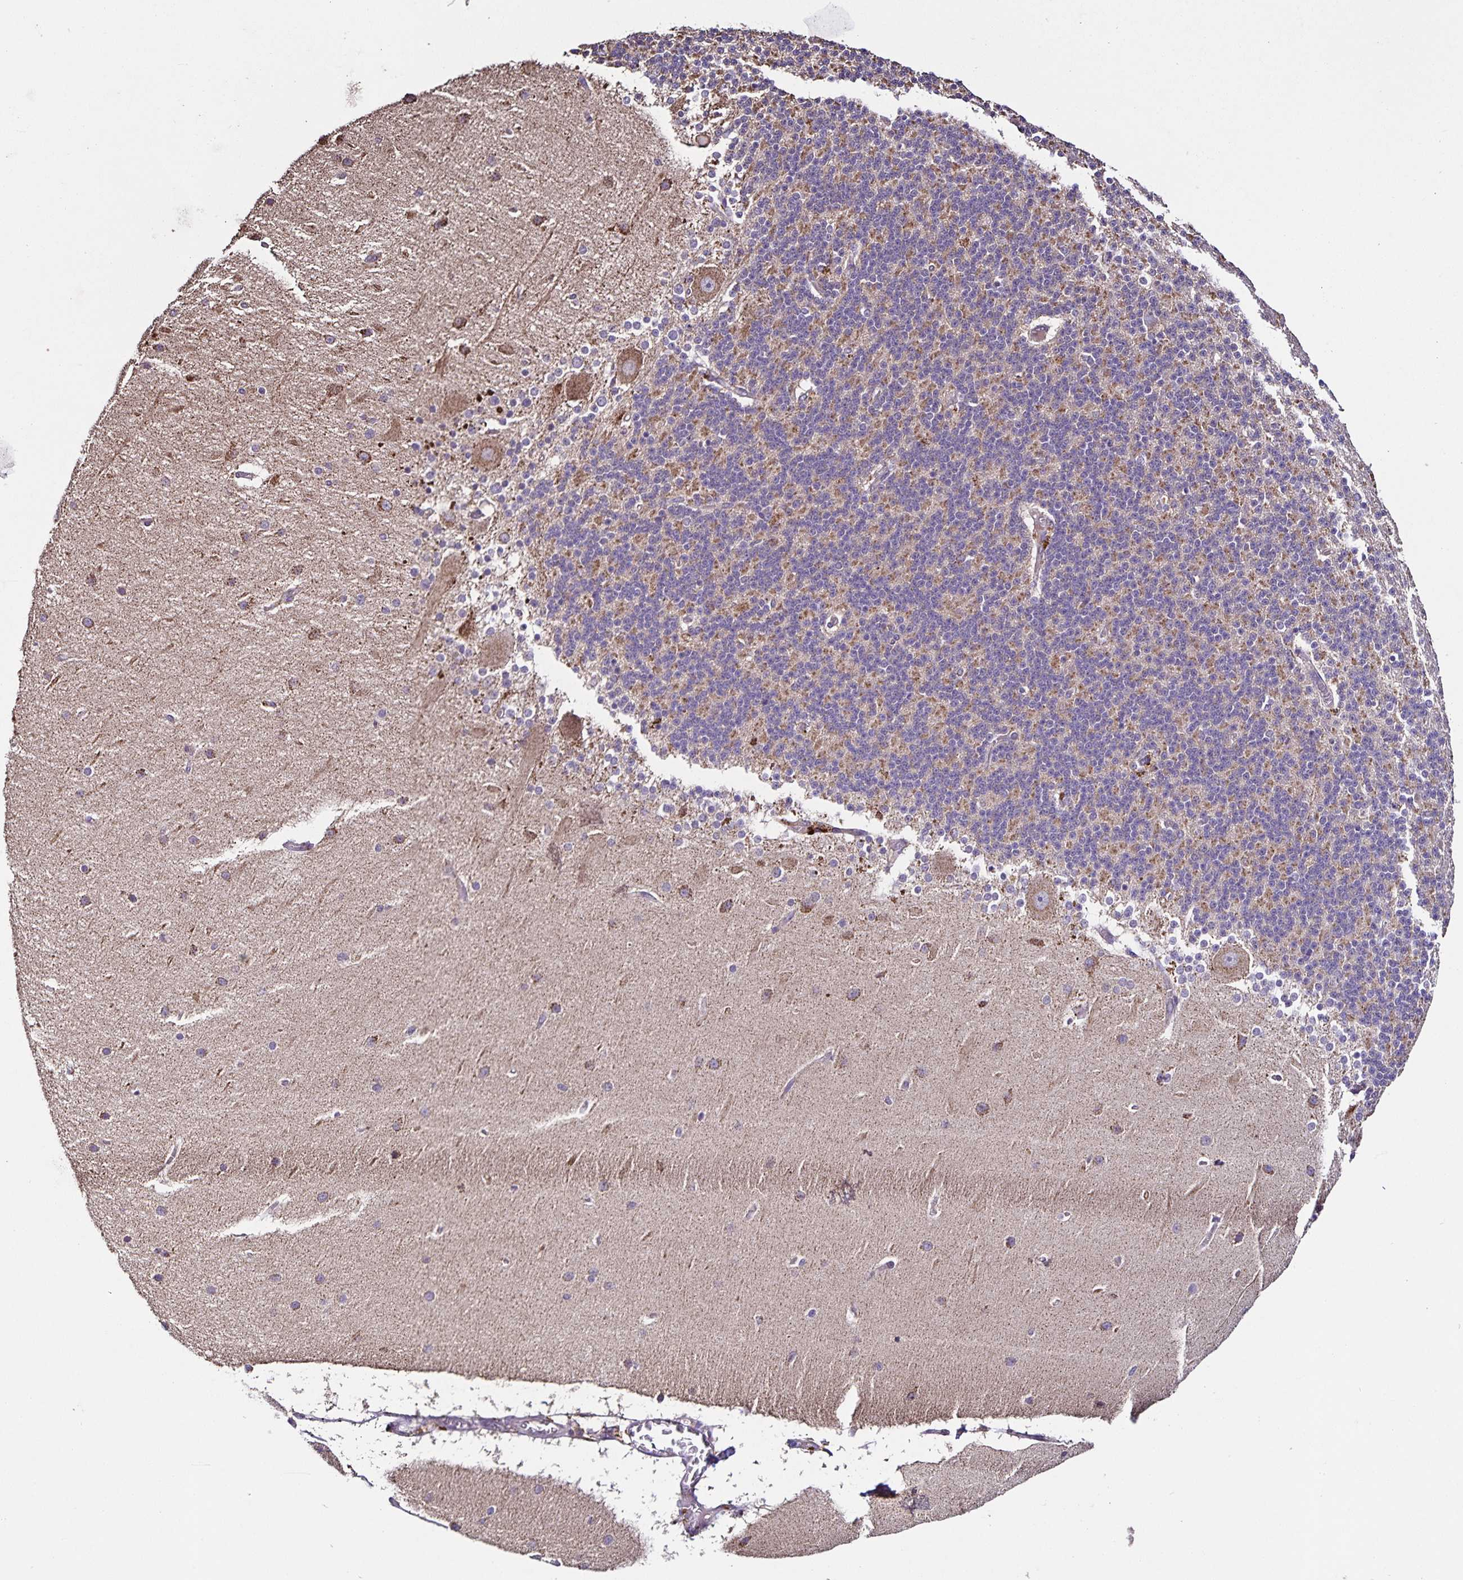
{"staining": {"intensity": "moderate", "quantity": "25%-75%", "location": "cytoplasmic/membranous"}, "tissue": "cerebellum", "cell_type": "Cells in granular layer", "image_type": "normal", "snomed": [{"axis": "morphology", "description": "Normal tissue, NOS"}, {"axis": "topography", "description": "Cerebellum"}], "caption": "The histopathology image exhibits a brown stain indicating the presence of a protein in the cytoplasmic/membranous of cells in granular layer in cerebellum.", "gene": "MAN1A1", "patient": {"sex": "female", "age": 54}}